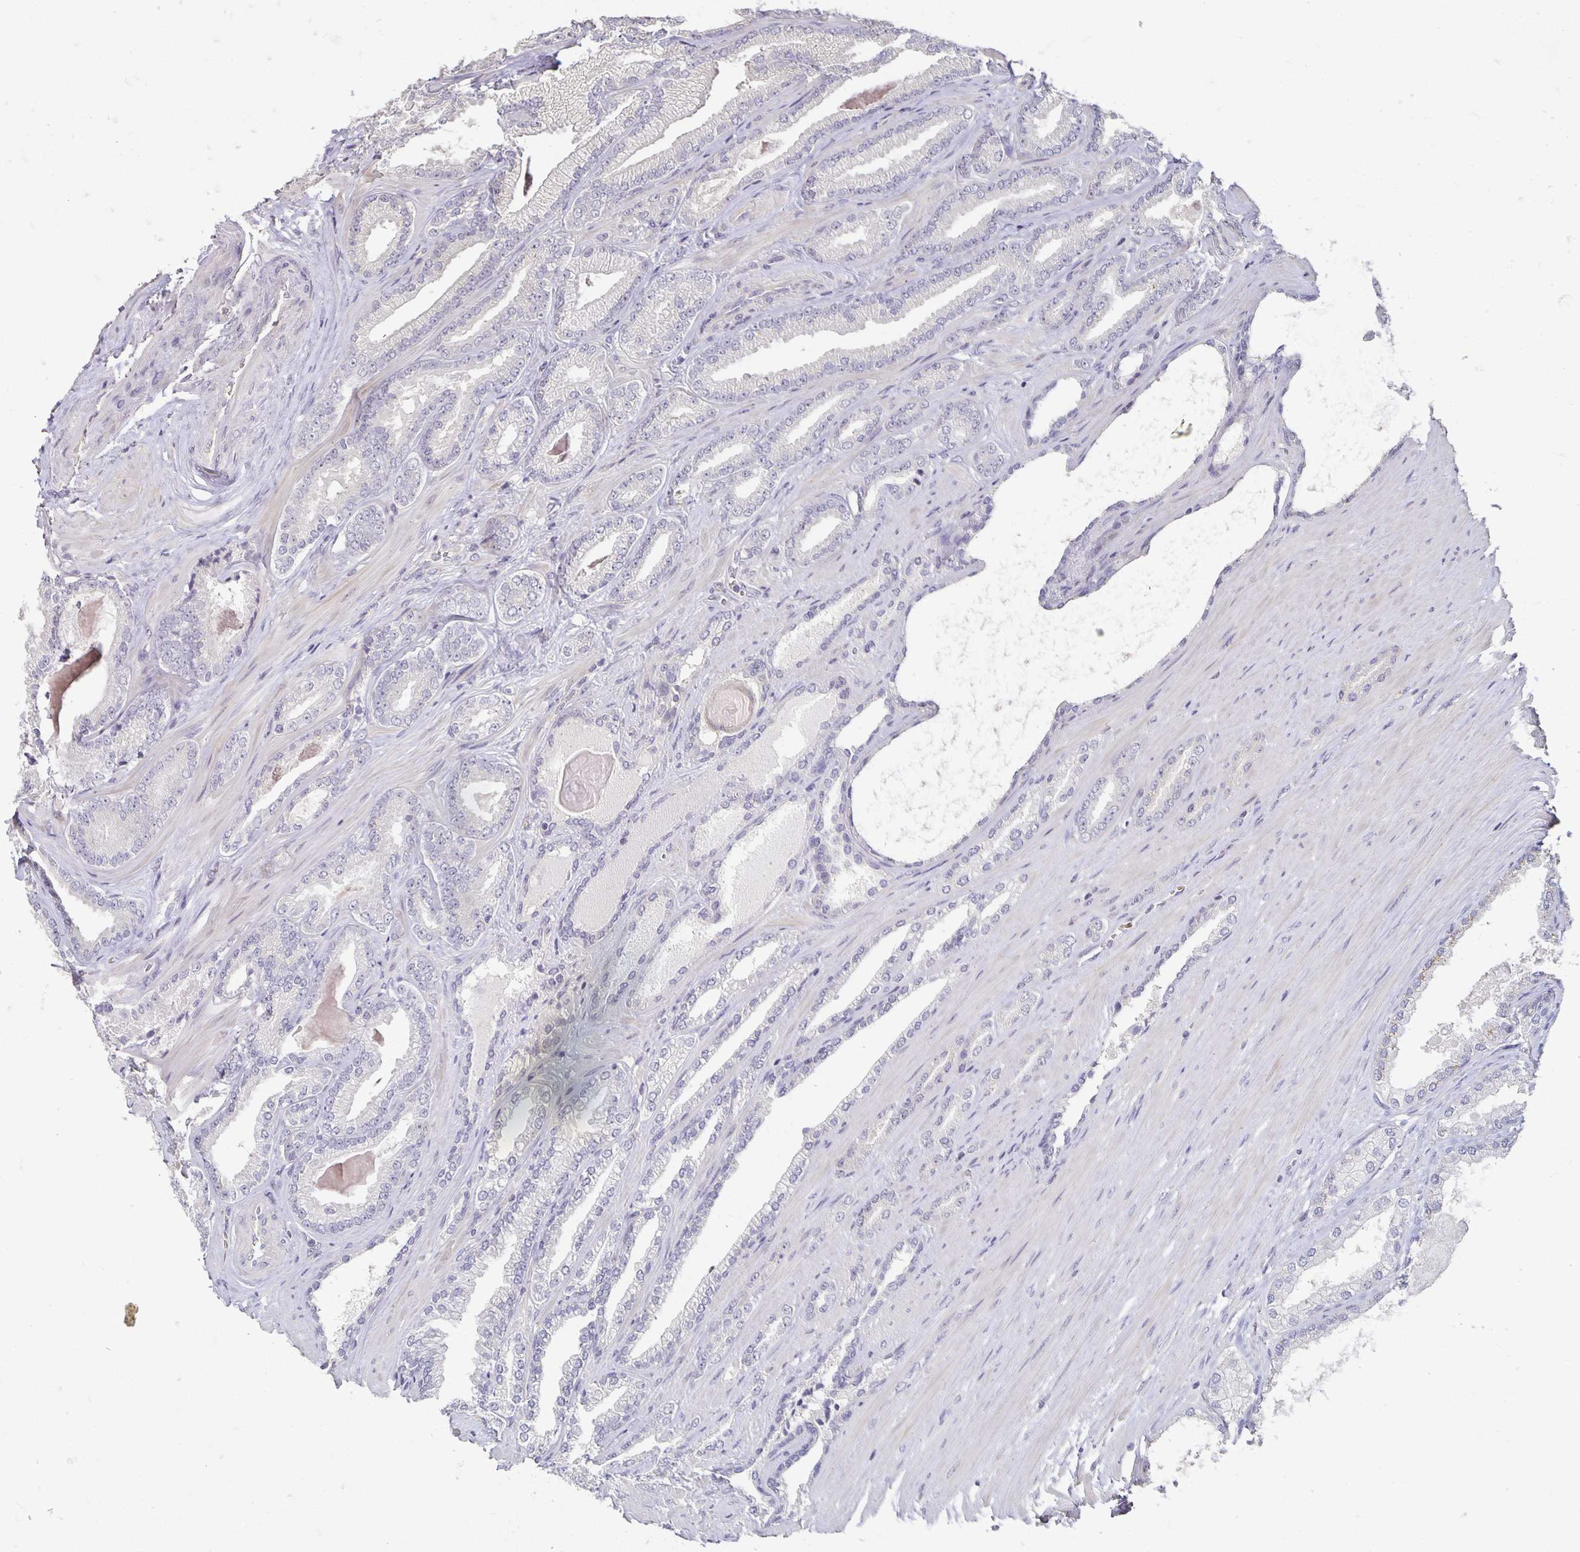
{"staining": {"intensity": "negative", "quantity": "none", "location": "none"}, "tissue": "prostate cancer", "cell_type": "Tumor cells", "image_type": "cancer", "snomed": [{"axis": "morphology", "description": "Adenocarcinoma, Low grade"}, {"axis": "topography", "description": "Prostate"}], "caption": "Tumor cells show no significant protein positivity in low-grade adenocarcinoma (prostate).", "gene": "CST6", "patient": {"sex": "male", "age": 61}}